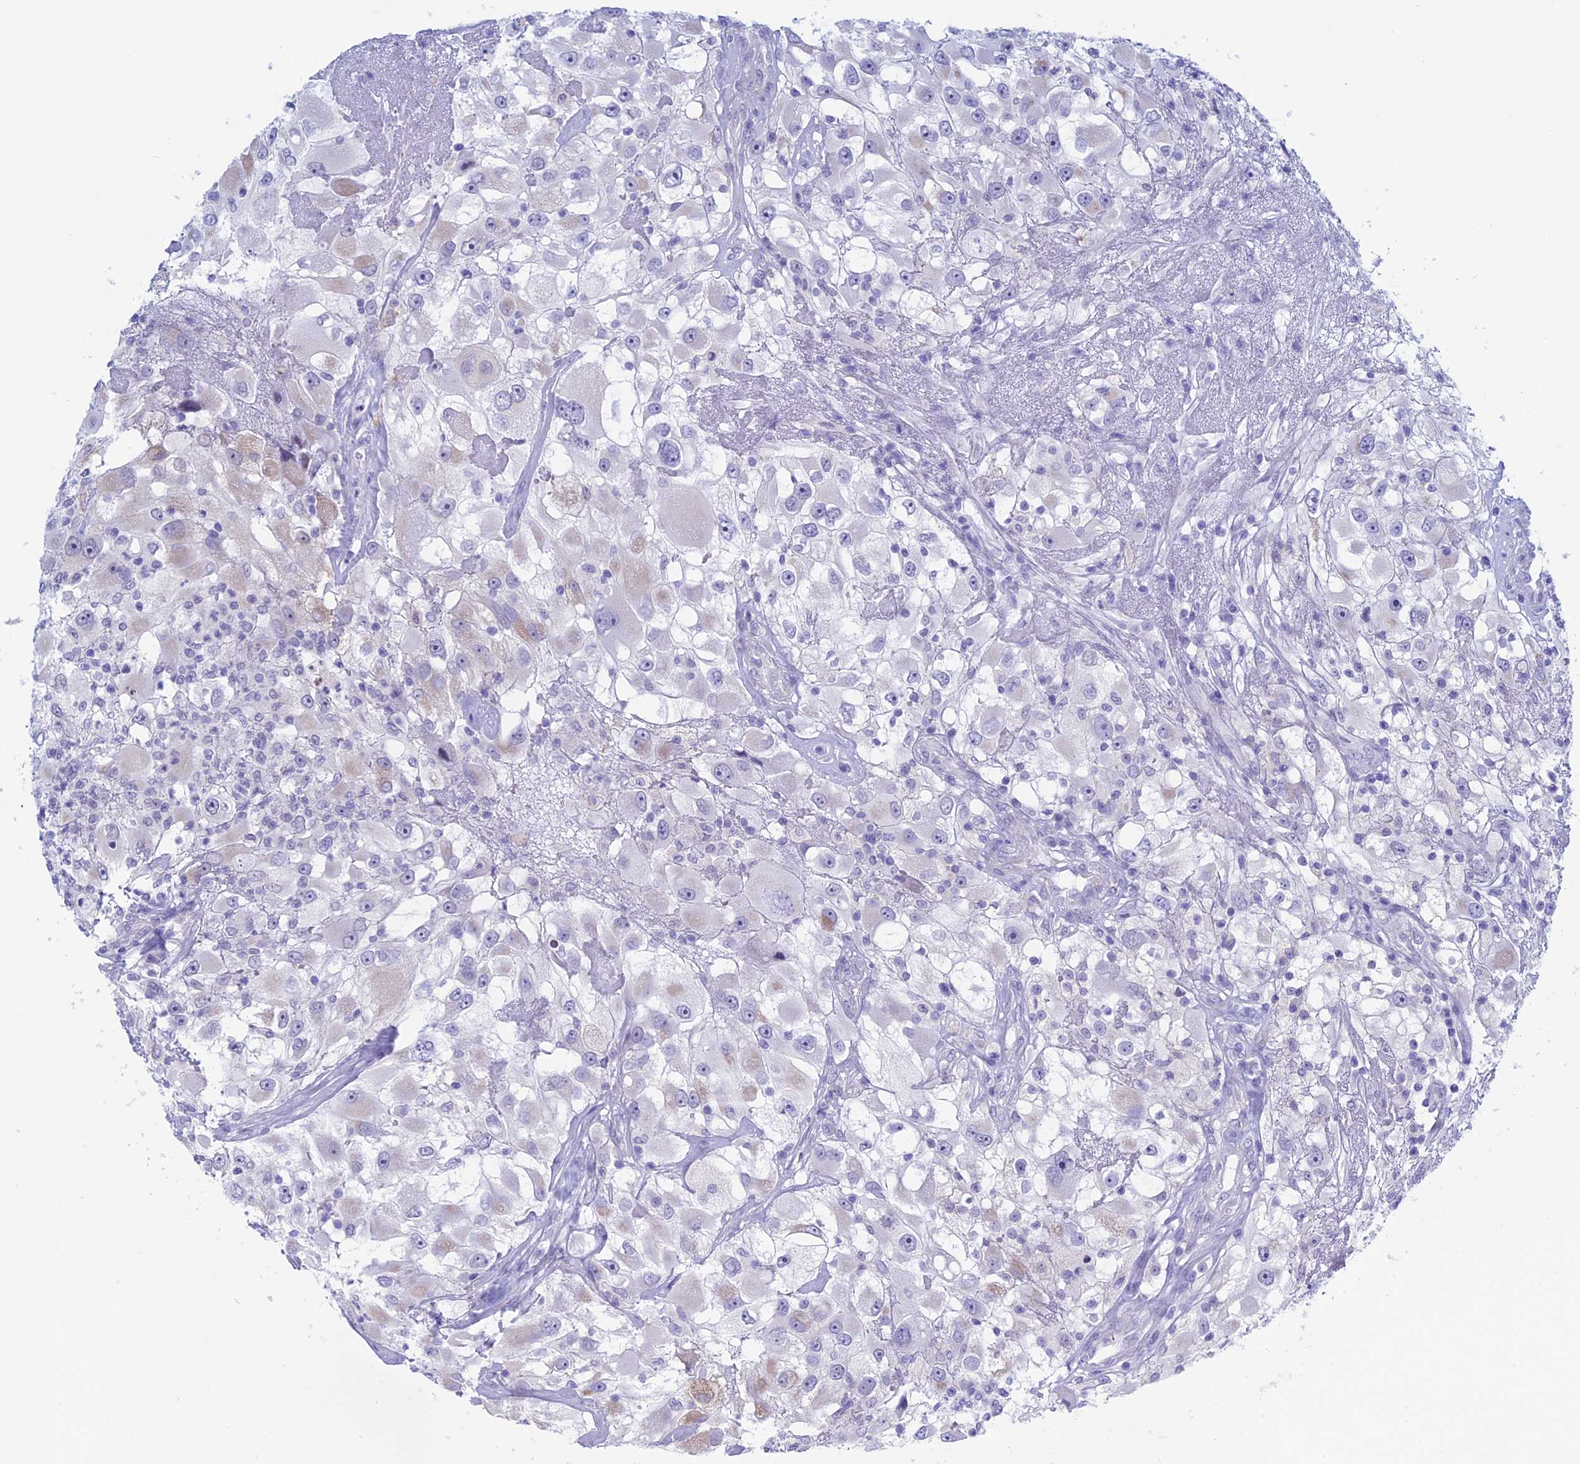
{"staining": {"intensity": "negative", "quantity": "none", "location": "none"}, "tissue": "renal cancer", "cell_type": "Tumor cells", "image_type": "cancer", "snomed": [{"axis": "morphology", "description": "Adenocarcinoma, NOS"}, {"axis": "topography", "description": "Kidney"}], "caption": "Immunohistochemistry photomicrograph of neoplastic tissue: human renal cancer stained with DAB (3,3'-diaminobenzidine) reveals no significant protein staining in tumor cells.", "gene": "LHFPL2", "patient": {"sex": "female", "age": 52}}